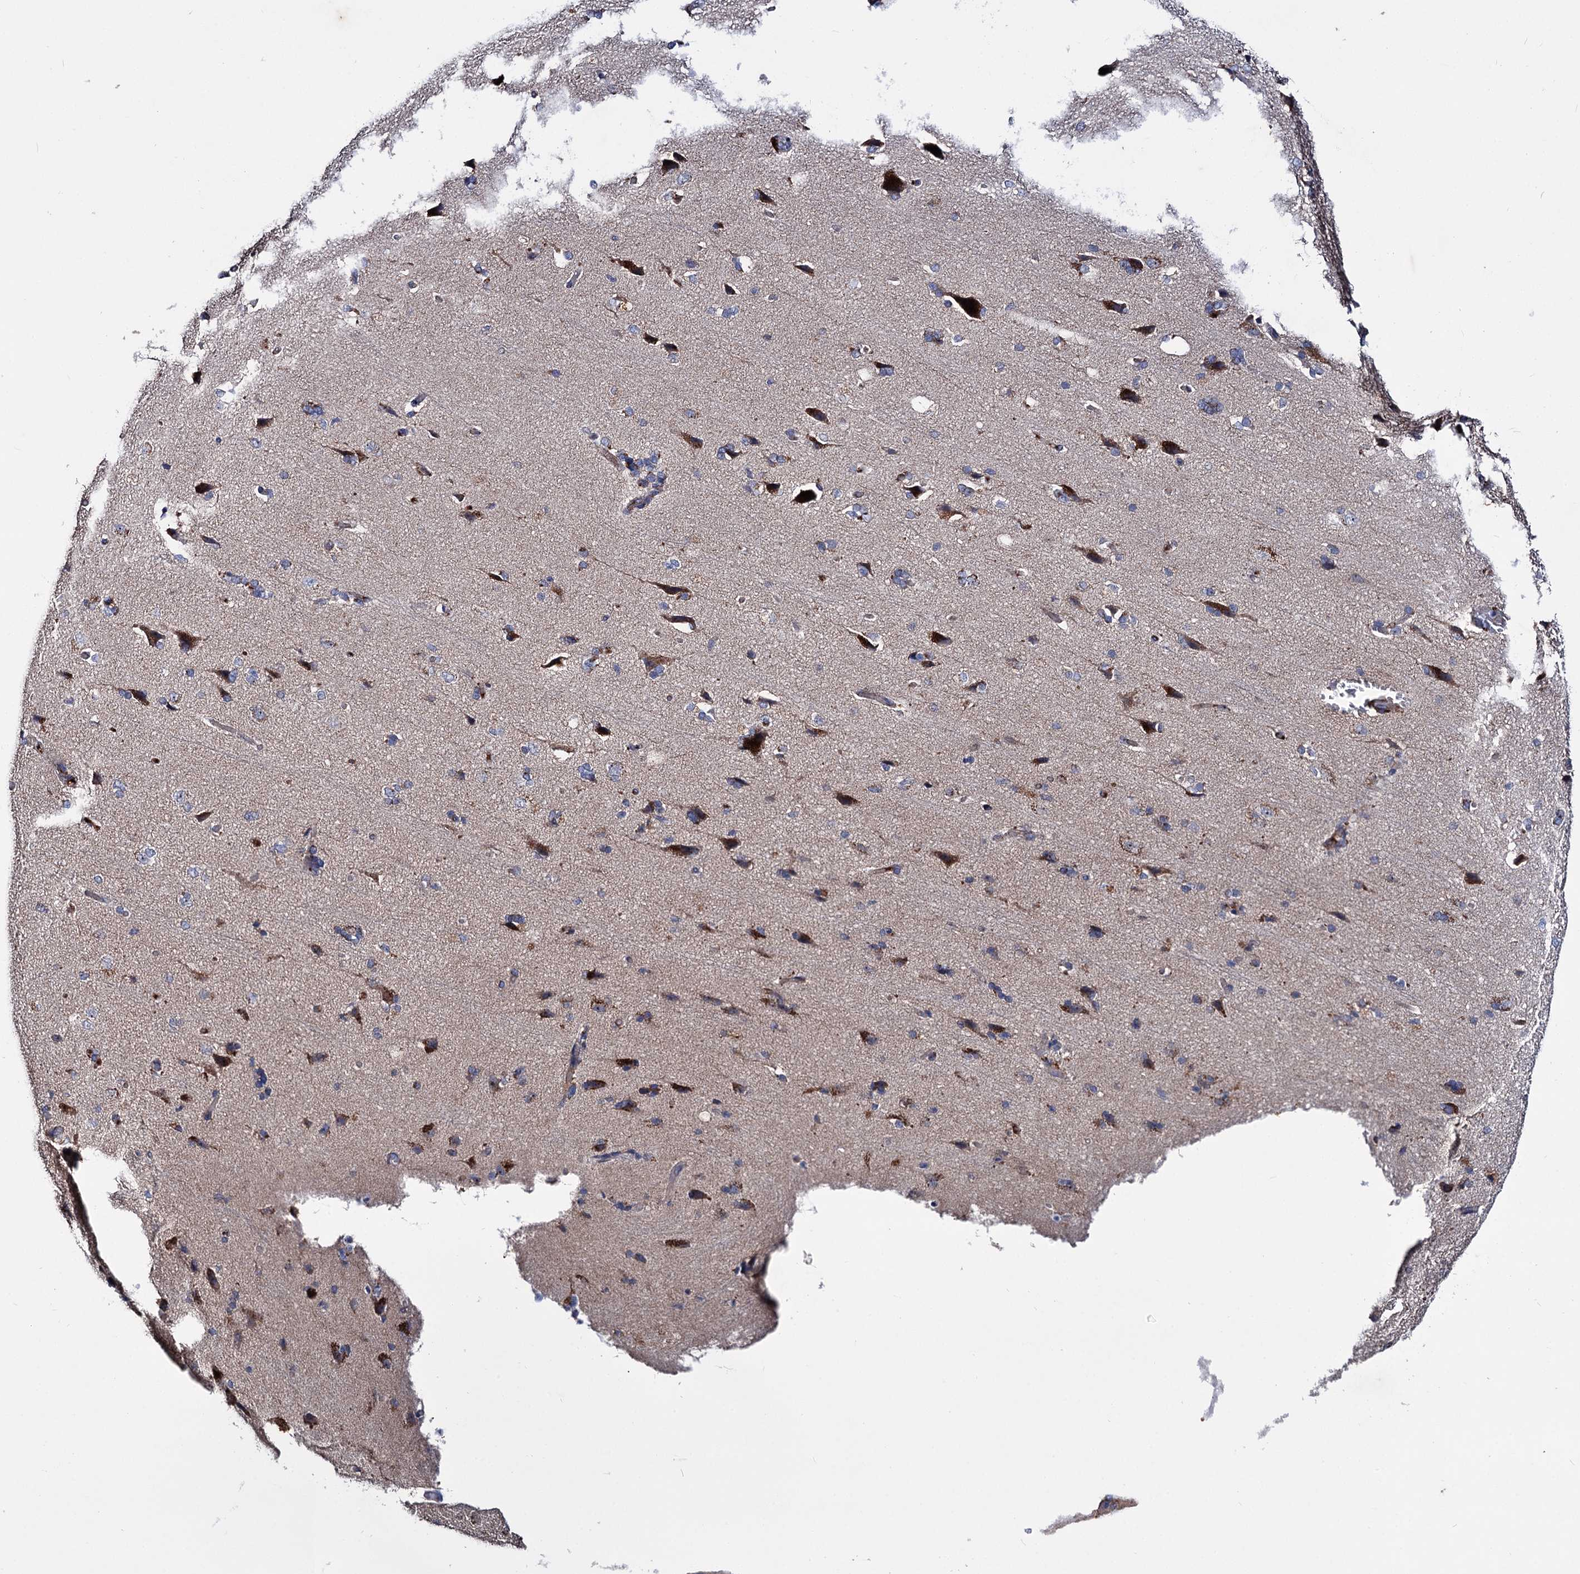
{"staining": {"intensity": "negative", "quantity": "none", "location": "none"}, "tissue": "cerebral cortex", "cell_type": "Endothelial cells", "image_type": "normal", "snomed": [{"axis": "morphology", "description": "Normal tissue, NOS"}, {"axis": "topography", "description": "Cerebral cortex"}], "caption": "This is a photomicrograph of immunohistochemistry staining of benign cerebral cortex, which shows no expression in endothelial cells.", "gene": "CLPB", "patient": {"sex": "male", "age": 62}}